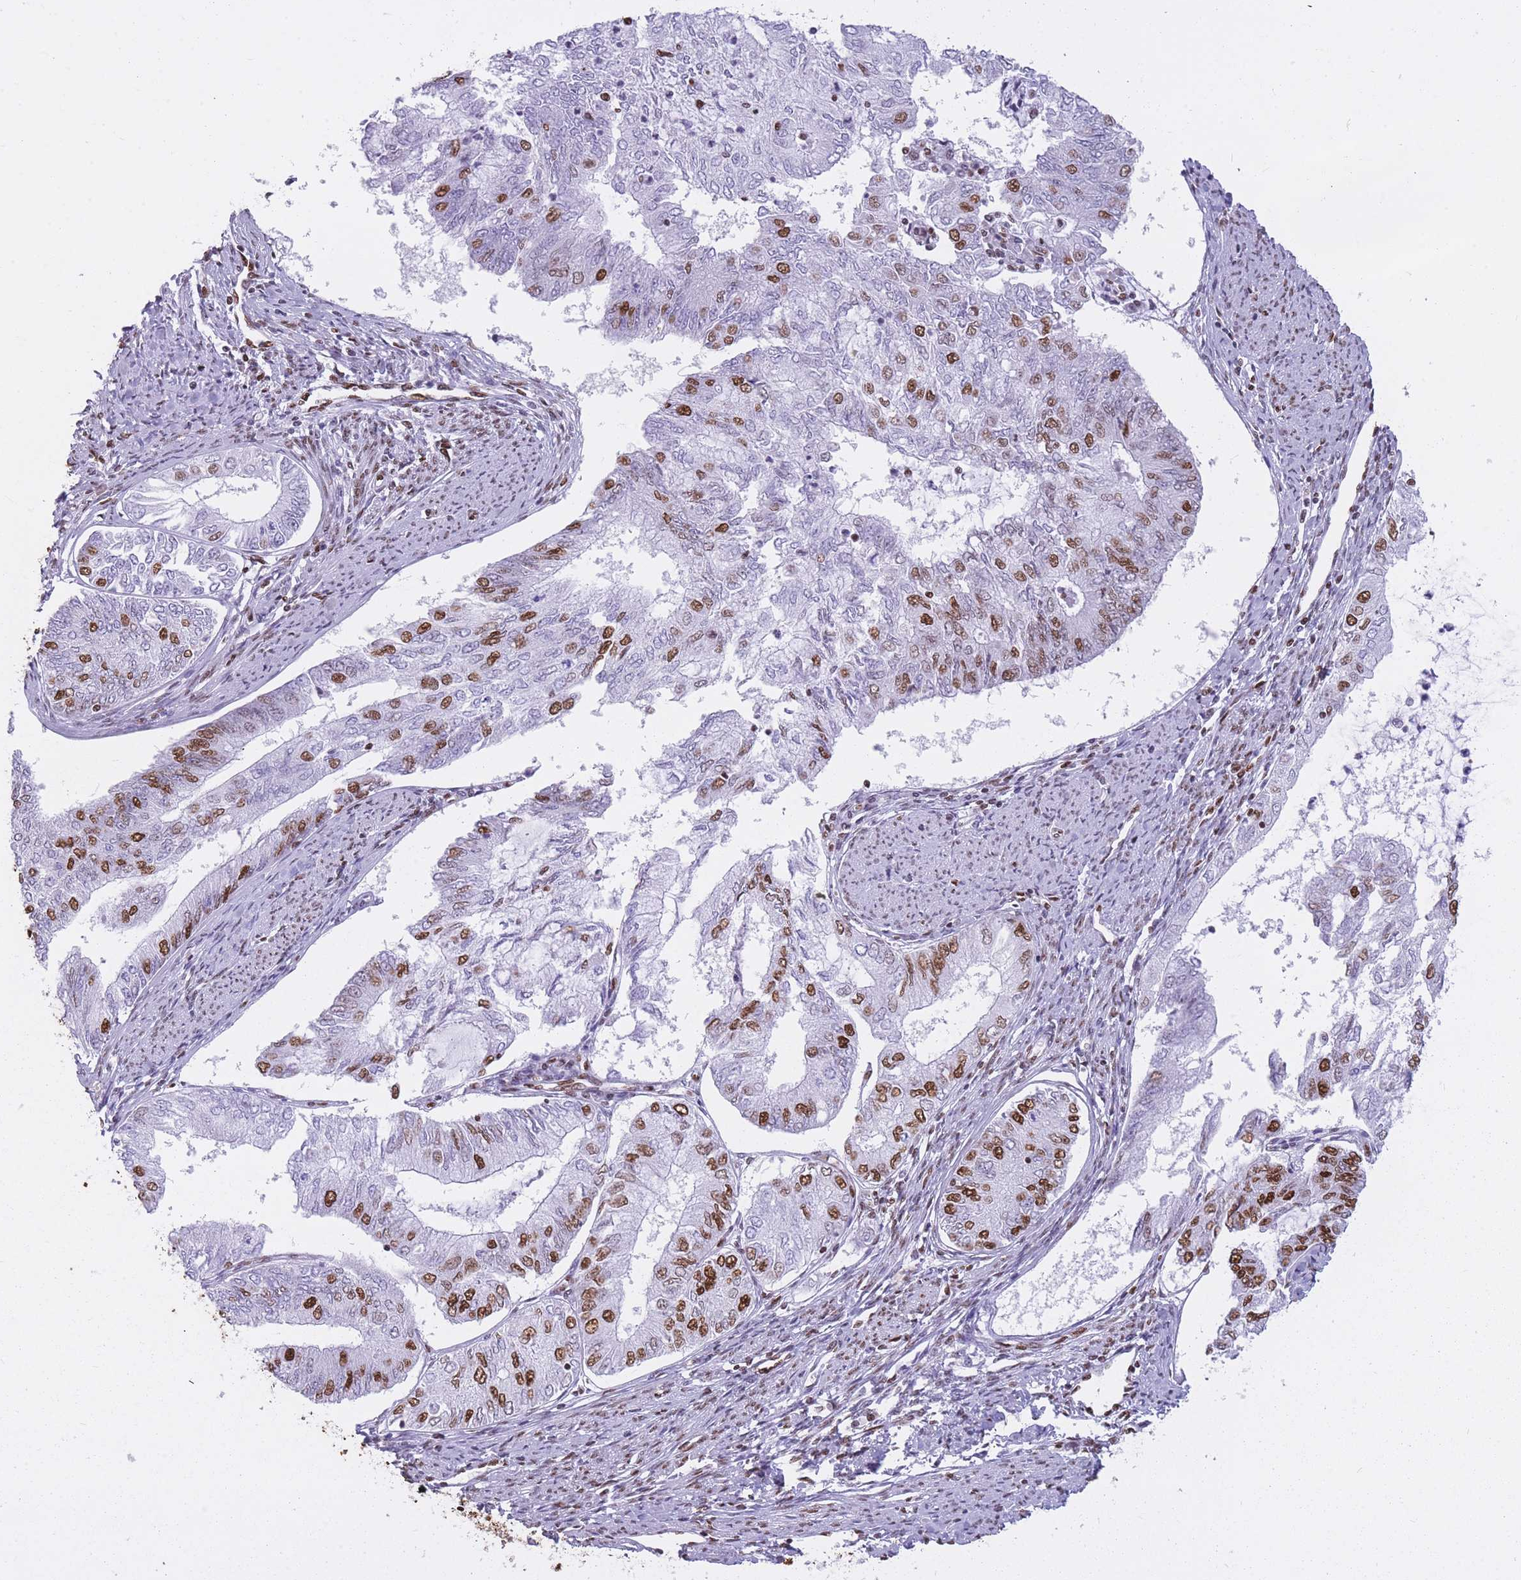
{"staining": {"intensity": "strong", "quantity": "25%-75%", "location": "nuclear"}, "tissue": "endometrial cancer", "cell_type": "Tumor cells", "image_type": "cancer", "snomed": [{"axis": "morphology", "description": "Adenocarcinoma, NOS"}, {"axis": "topography", "description": "Endometrium"}], "caption": "A histopathology image of endometrial cancer (adenocarcinoma) stained for a protein displays strong nuclear brown staining in tumor cells.", "gene": "HNRNPUL1", "patient": {"sex": "female", "age": 68}}